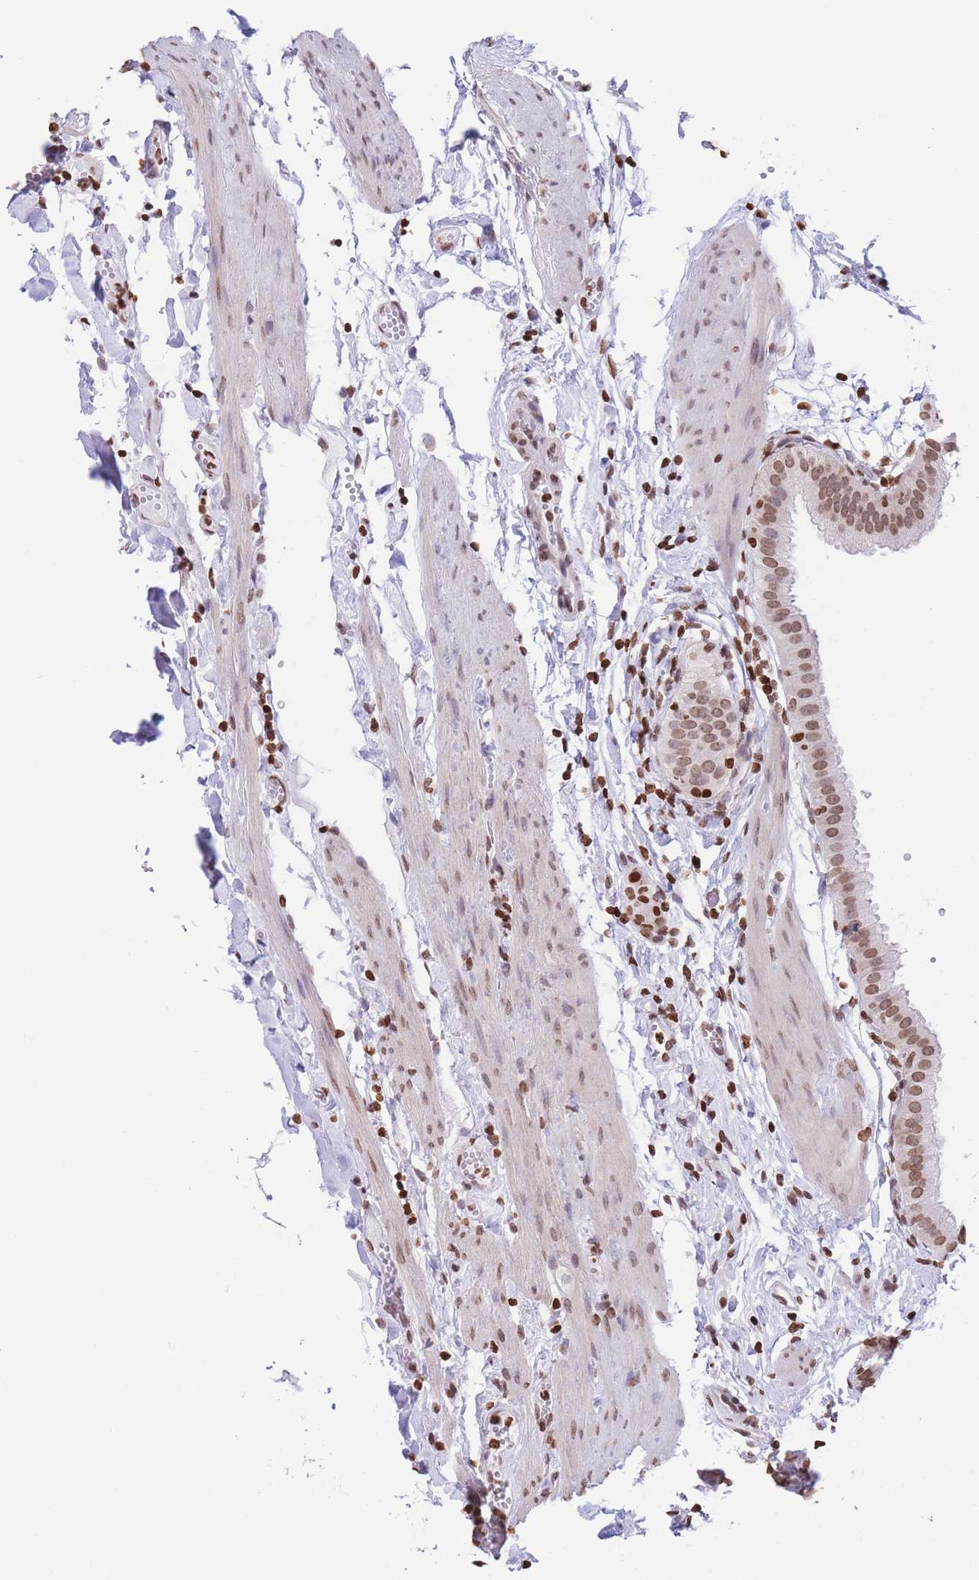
{"staining": {"intensity": "moderate", "quantity": ">75%", "location": "nuclear"}, "tissue": "gallbladder", "cell_type": "Glandular cells", "image_type": "normal", "snomed": [{"axis": "morphology", "description": "Normal tissue, NOS"}, {"axis": "topography", "description": "Gallbladder"}], "caption": "Moderate nuclear positivity is identified in approximately >75% of glandular cells in benign gallbladder. (Stains: DAB (3,3'-diaminobenzidine) in brown, nuclei in blue, Microscopy: brightfield microscopy at high magnification).", "gene": "H2BC10", "patient": {"sex": "female", "age": 61}}